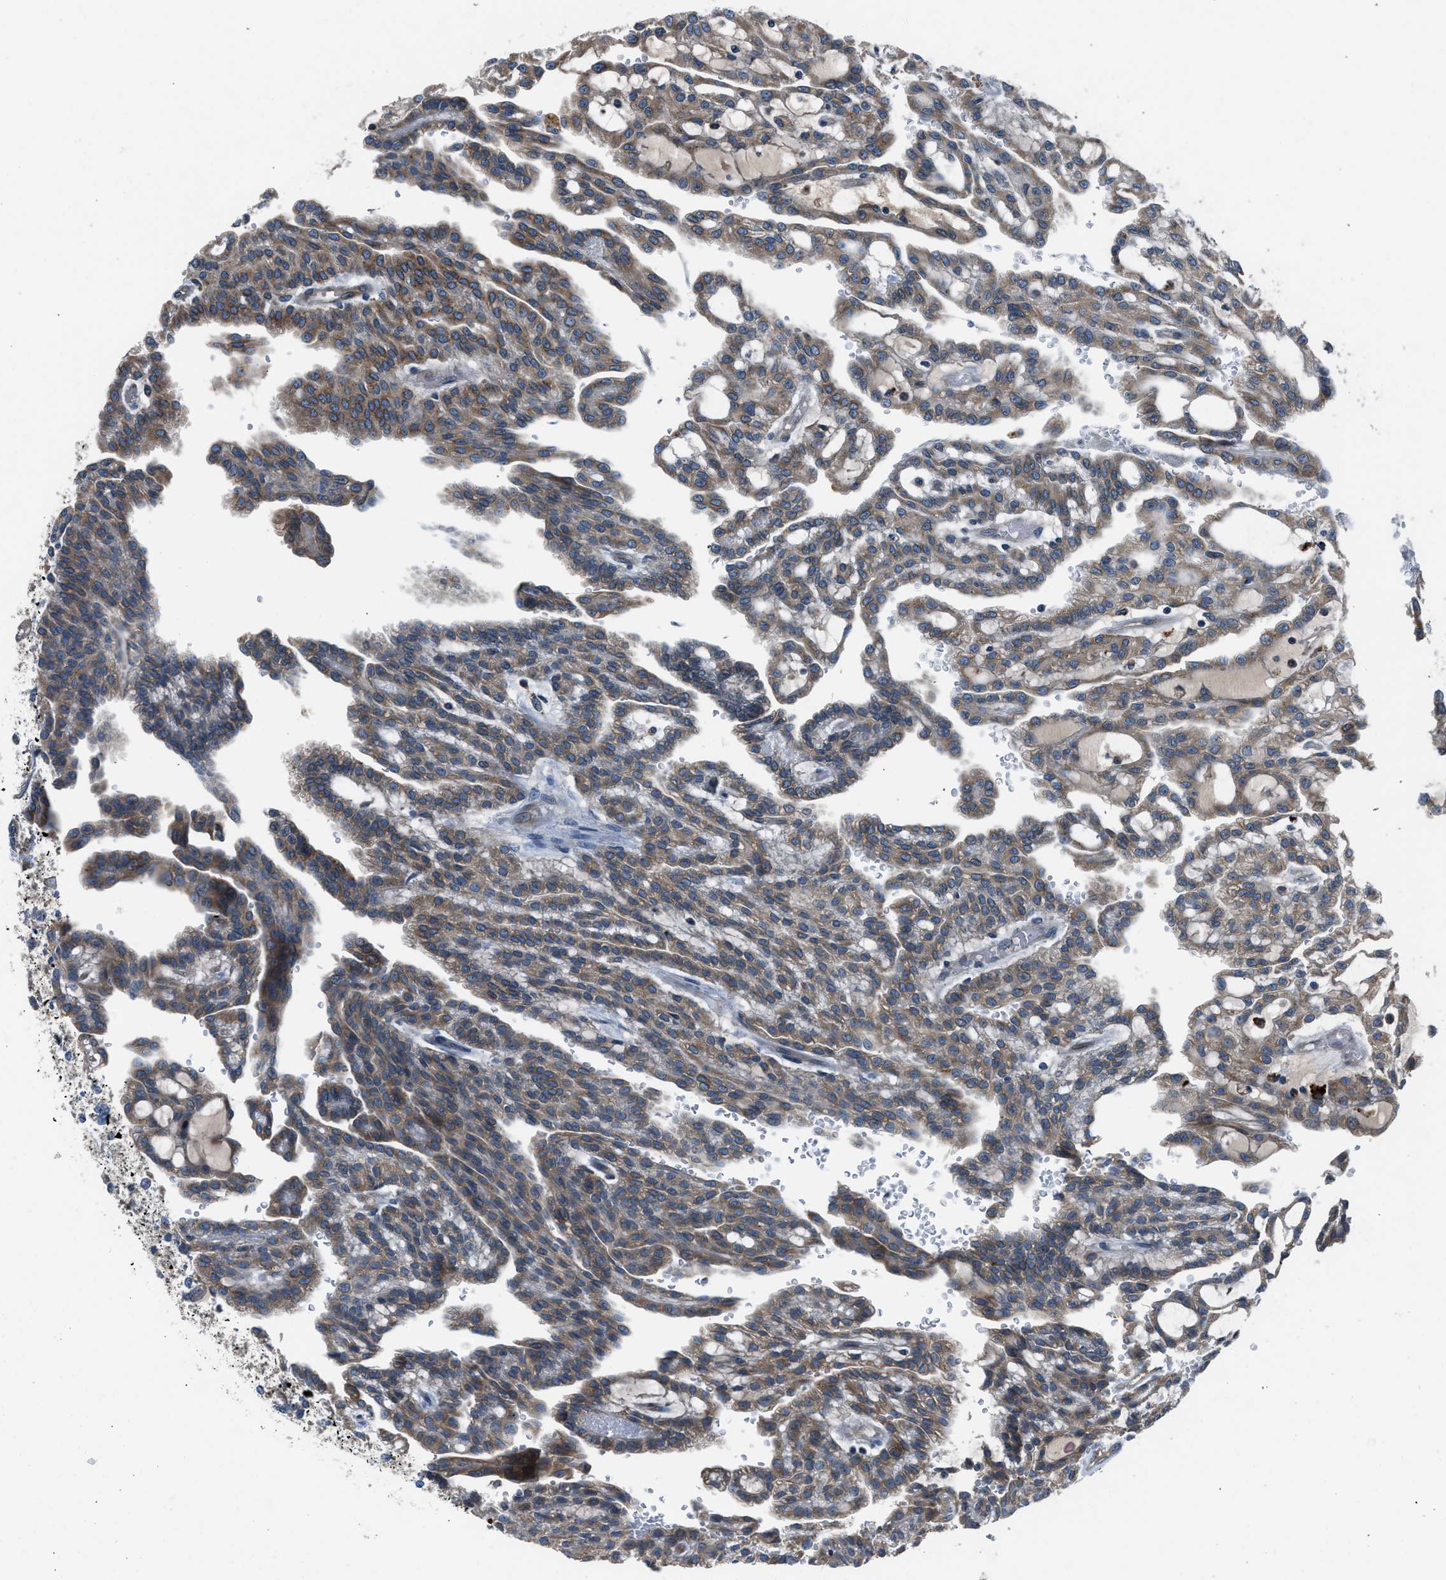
{"staining": {"intensity": "moderate", "quantity": ">75%", "location": "cytoplasmic/membranous"}, "tissue": "renal cancer", "cell_type": "Tumor cells", "image_type": "cancer", "snomed": [{"axis": "morphology", "description": "Adenocarcinoma, NOS"}, {"axis": "topography", "description": "Kidney"}], "caption": "Brown immunohistochemical staining in renal adenocarcinoma demonstrates moderate cytoplasmic/membranous staining in approximately >75% of tumor cells.", "gene": "LMBR1", "patient": {"sex": "male", "age": 63}}